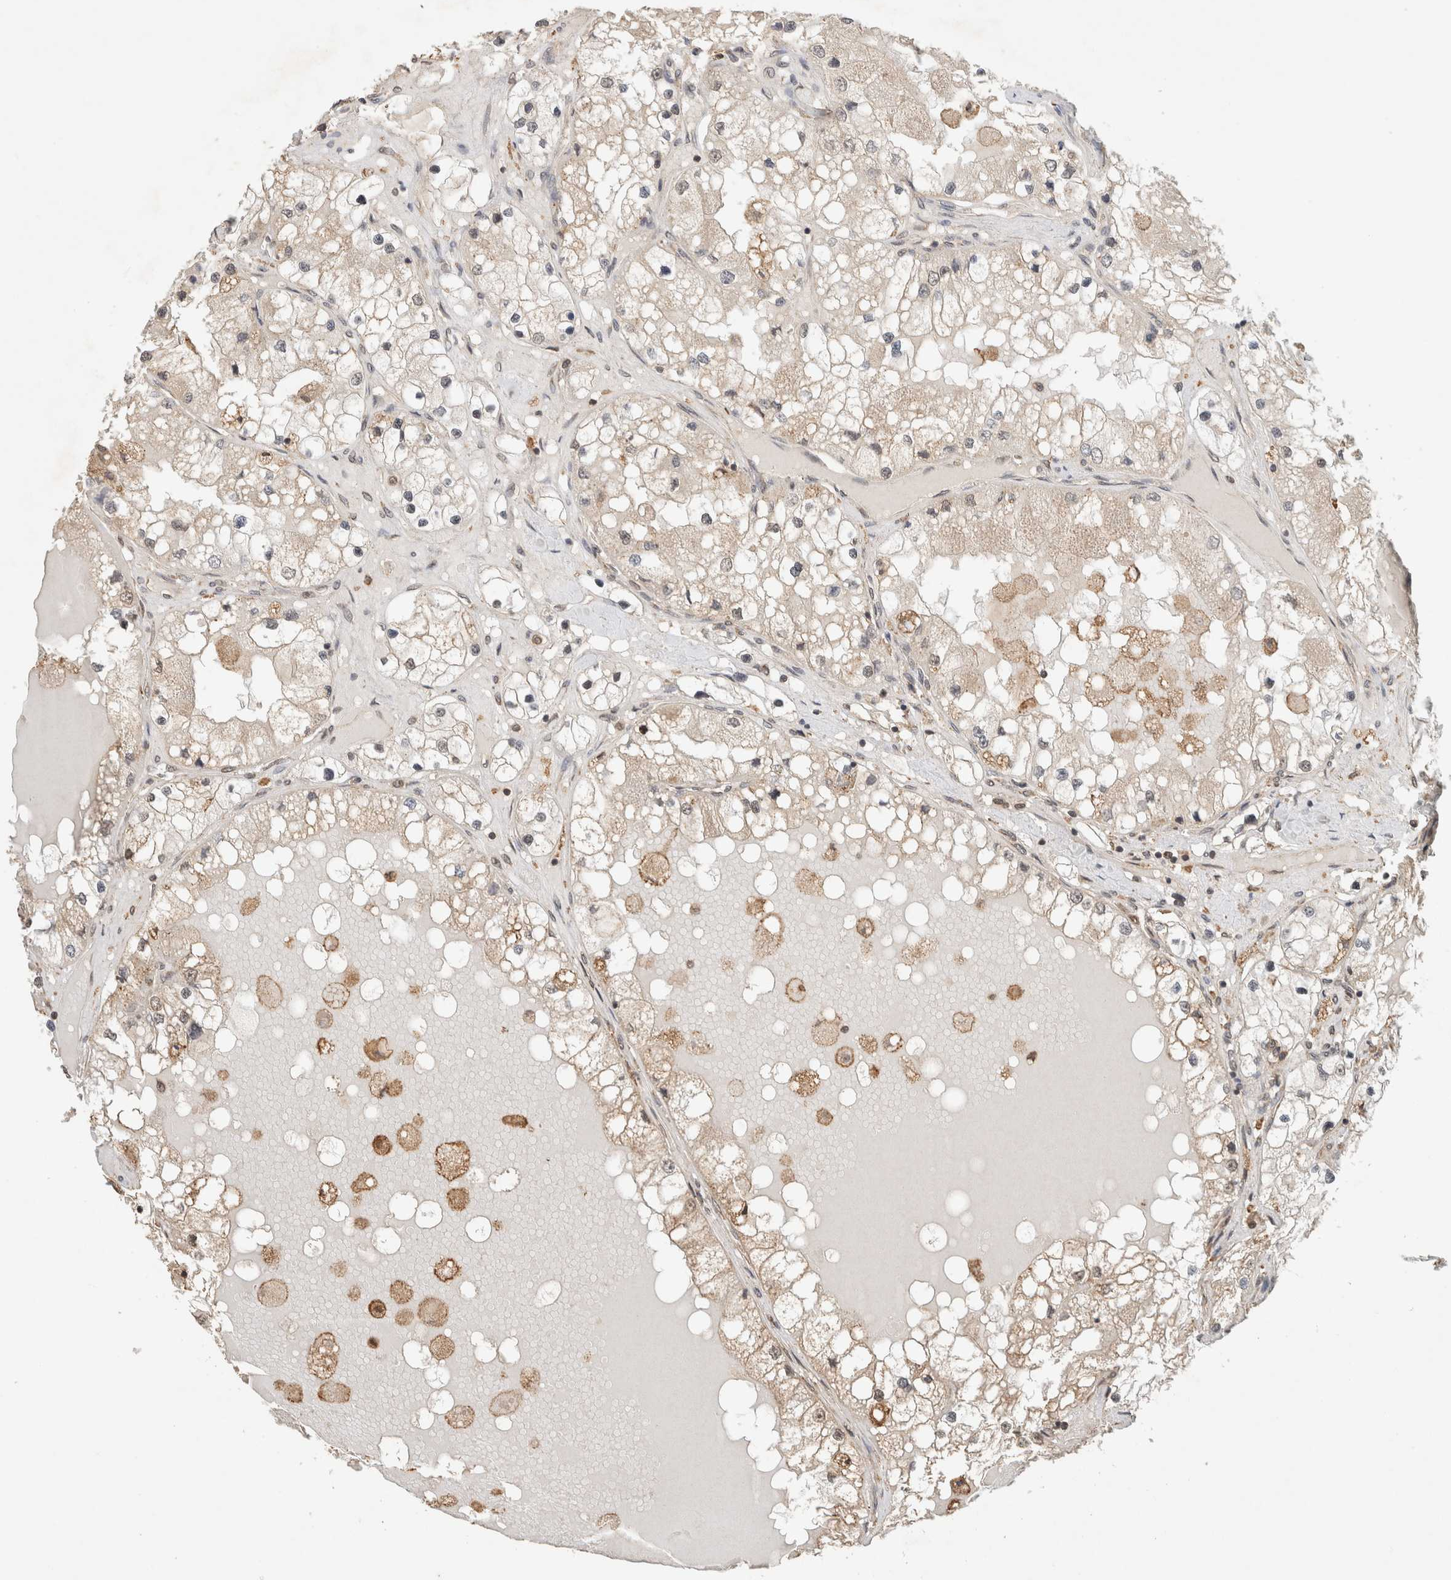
{"staining": {"intensity": "weak", "quantity": "25%-75%", "location": "cytoplasmic/membranous"}, "tissue": "renal cancer", "cell_type": "Tumor cells", "image_type": "cancer", "snomed": [{"axis": "morphology", "description": "Adenocarcinoma, NOS"}, {"axis": "topography", "description": "Kidney"}], "caption": "Human renal cancer (adenocarcinoma) stained with a protein marker shows weak staining in tumor cells.", "gene": "C1orf21", "patient": {"sex": "male", "age": 68}}